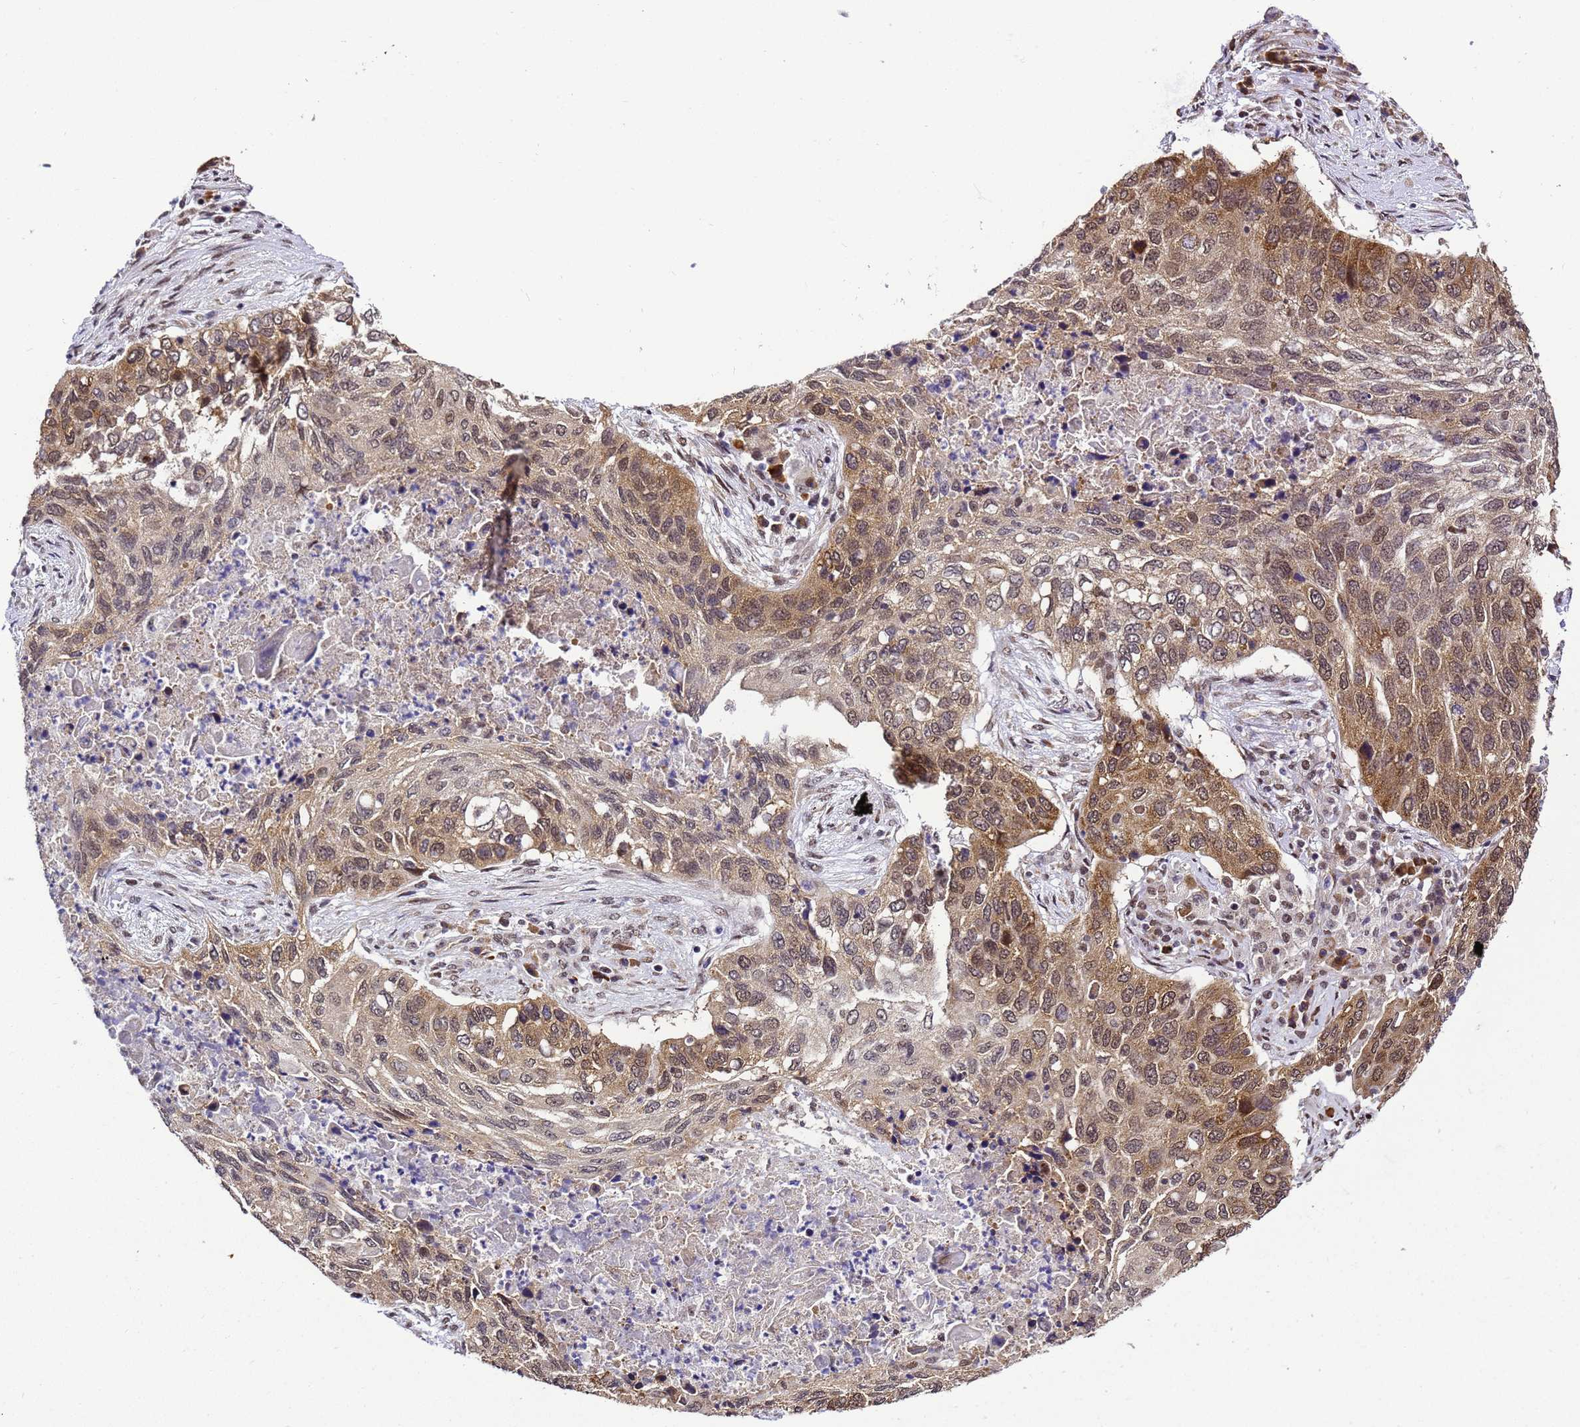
{"staining": {"intensity": "moderate", "quantity": "25%-75%", "location": "cytoplasmic/membranous"}, "tissue": "lung cancer", "cell_type": "Tumor cells", "image_type": "cancer", "snomed": [{"axis": "morphology", "description": "Squamous cell carcinoma, NOS"}, {"axis": "topography", "description": "Lung"}], "caption": "This is a histology image of immunohistochemistry staining of lung cancer (squamous cell carcinoma), which shows moderate staining in the cytoplasmic/membranous of tumor cells.", "gene": "SMN1", "patient": {"sex": "female", "age": 63}}